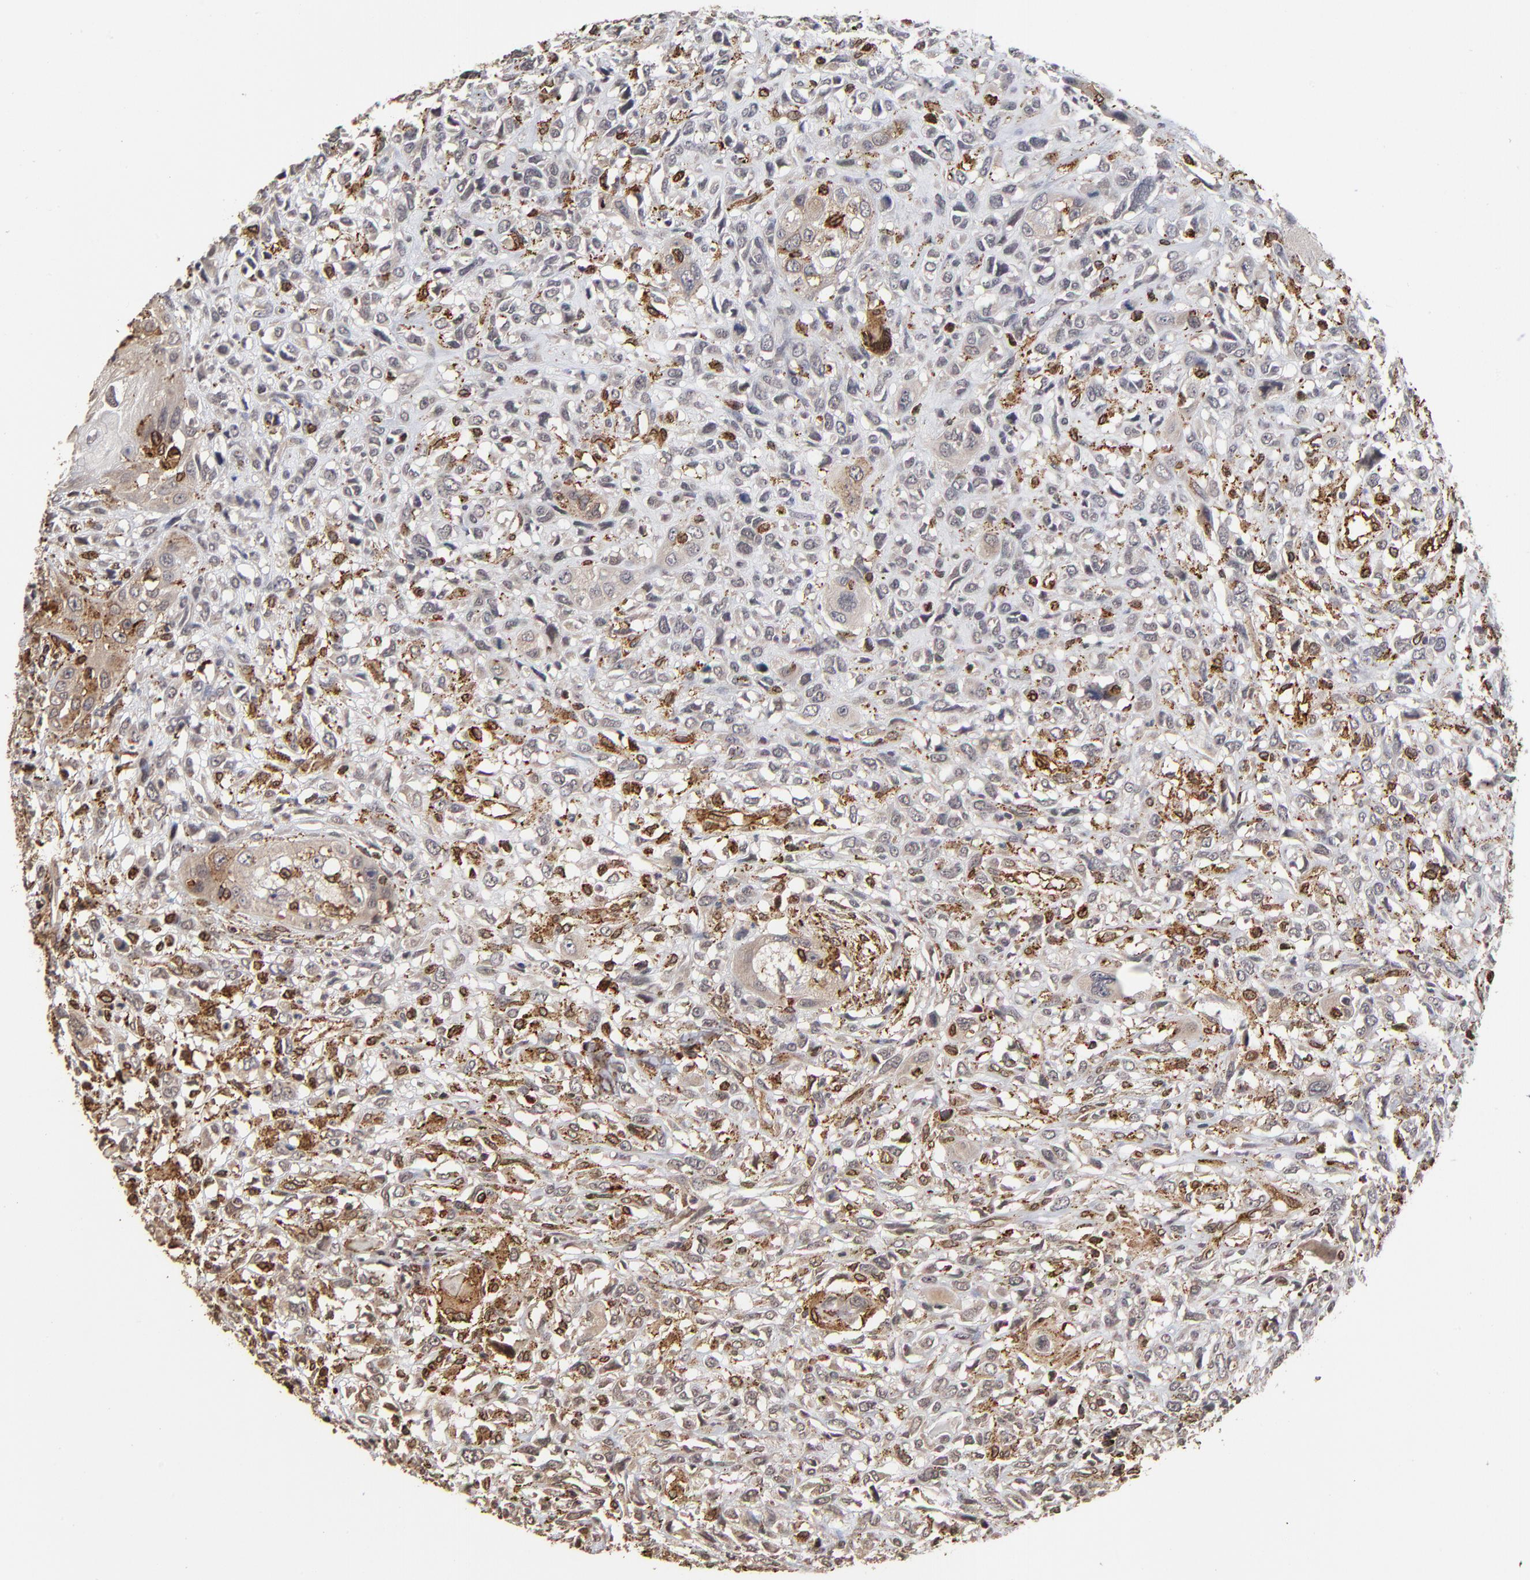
{"staining": {"intensity": "moderate", "quantity": "25%-75%", "location": "cytoplasmic/membranous"}, "tissue": "head and neck cancer", "cell_type": "Tumor cells", "image_type": "cancer", "snomed": [{"axis": "morphology", "description": "Neoplasm, malignant, NOS"}, {"axis": "topography", "description": "Salivary gland"}, {"axis": "topography", "description": "Head-Neck"}], "caption": "The immunohistochemical stain labels moderate cytoplasmic/membranous expression in tumor cells of head and neck cancer tissue.", "gene": "ASB8", "patient": {"sex": "male", "age": 43}}